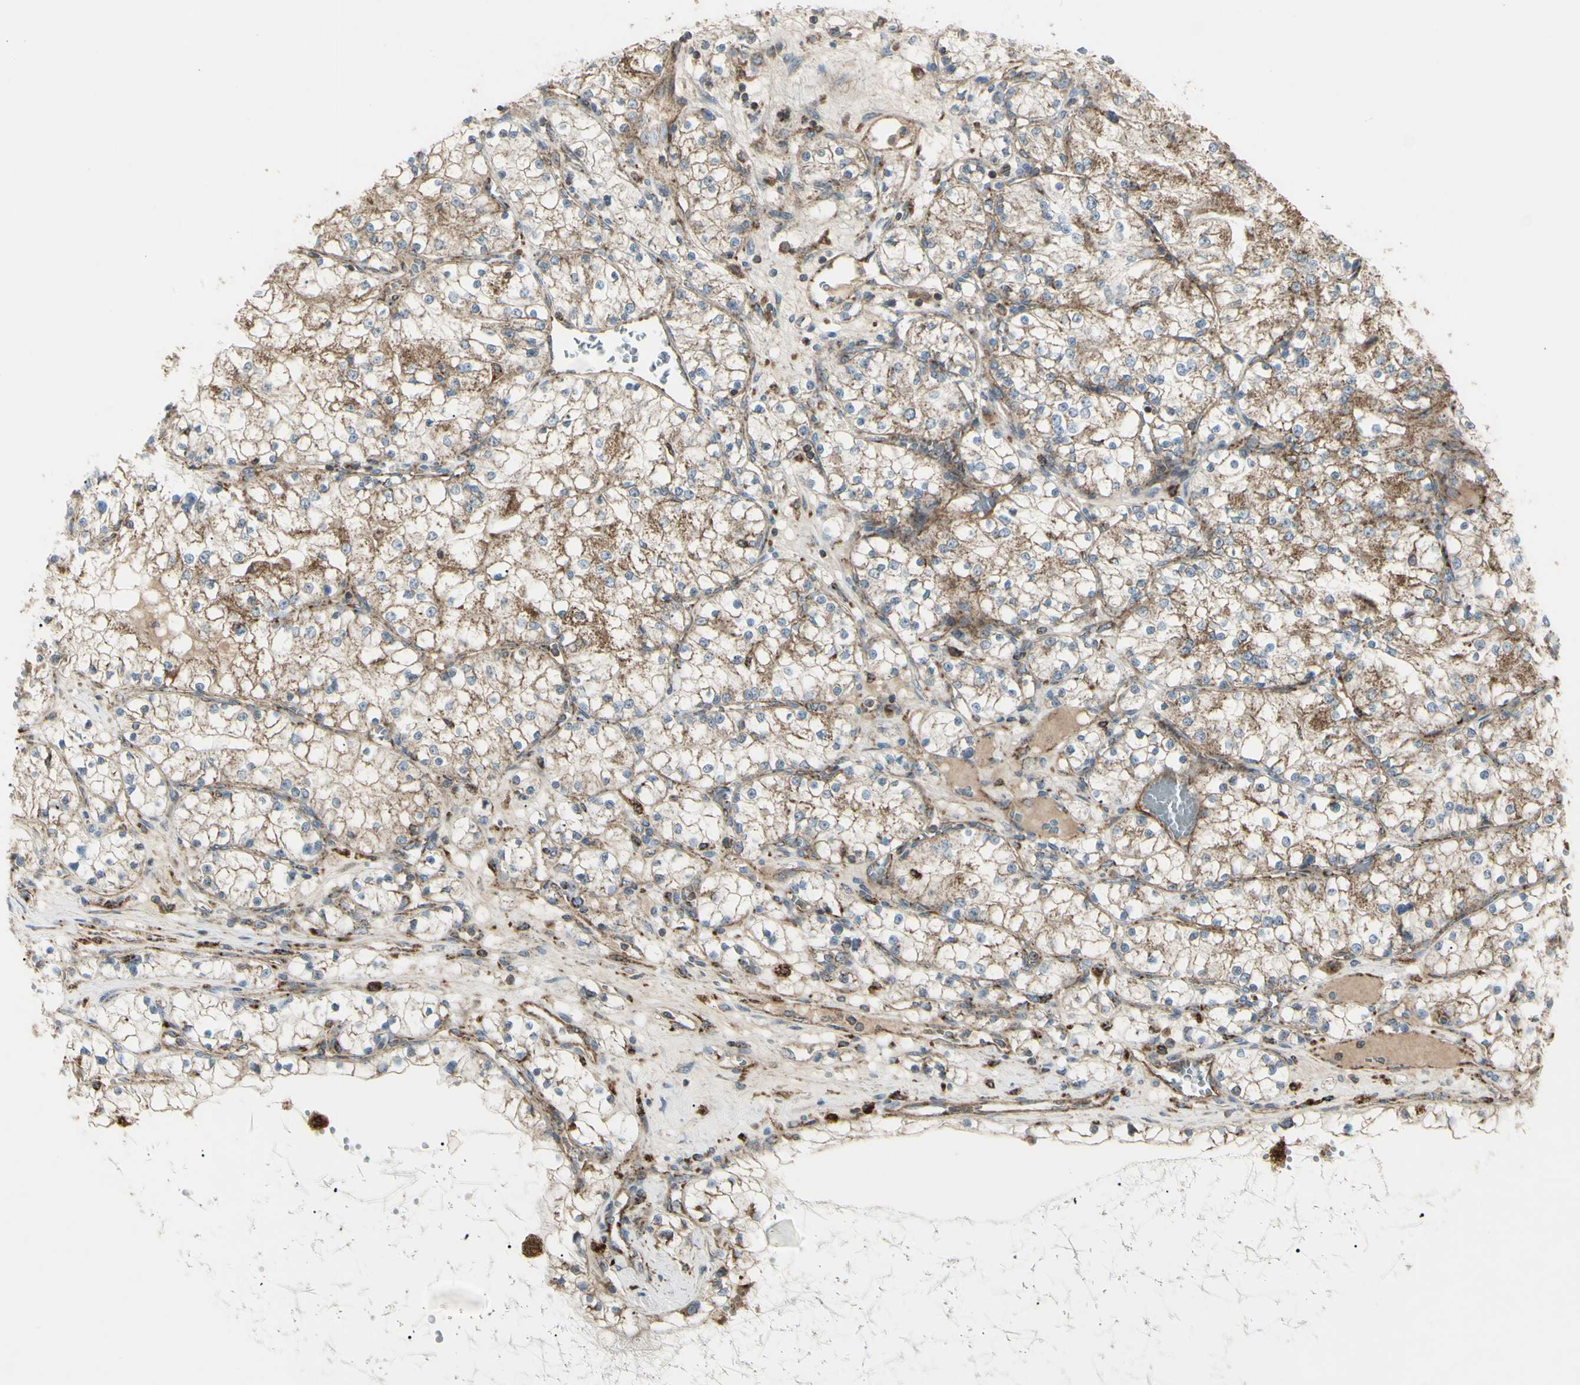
{"staining": {"intensity": "moderate", "quantity": "<25%", "location": "cytoplasmic/membranous"}, "tissue": "renal cancer", "cell_type": "Tumor cells", "image_type": "cancer", "snomed": [{"axis": "morphology", "description": "Adenocarcinoma, NOS"}, {"axis": "topography", "description": "Kidney"}], "caption": "Immunohistochemistry (IHC) (DAB) staining of renal cancer (adenocarcinoma) demonstrates moderate cytoplasmic/membranous protein expression in about <25% of tumor cells. Immunohistochemistry stains the protein of interest in brown and the nuclei are stained blue.", "gene": "CYB5R1", "patient": {"sex": "male", "age": 68}}